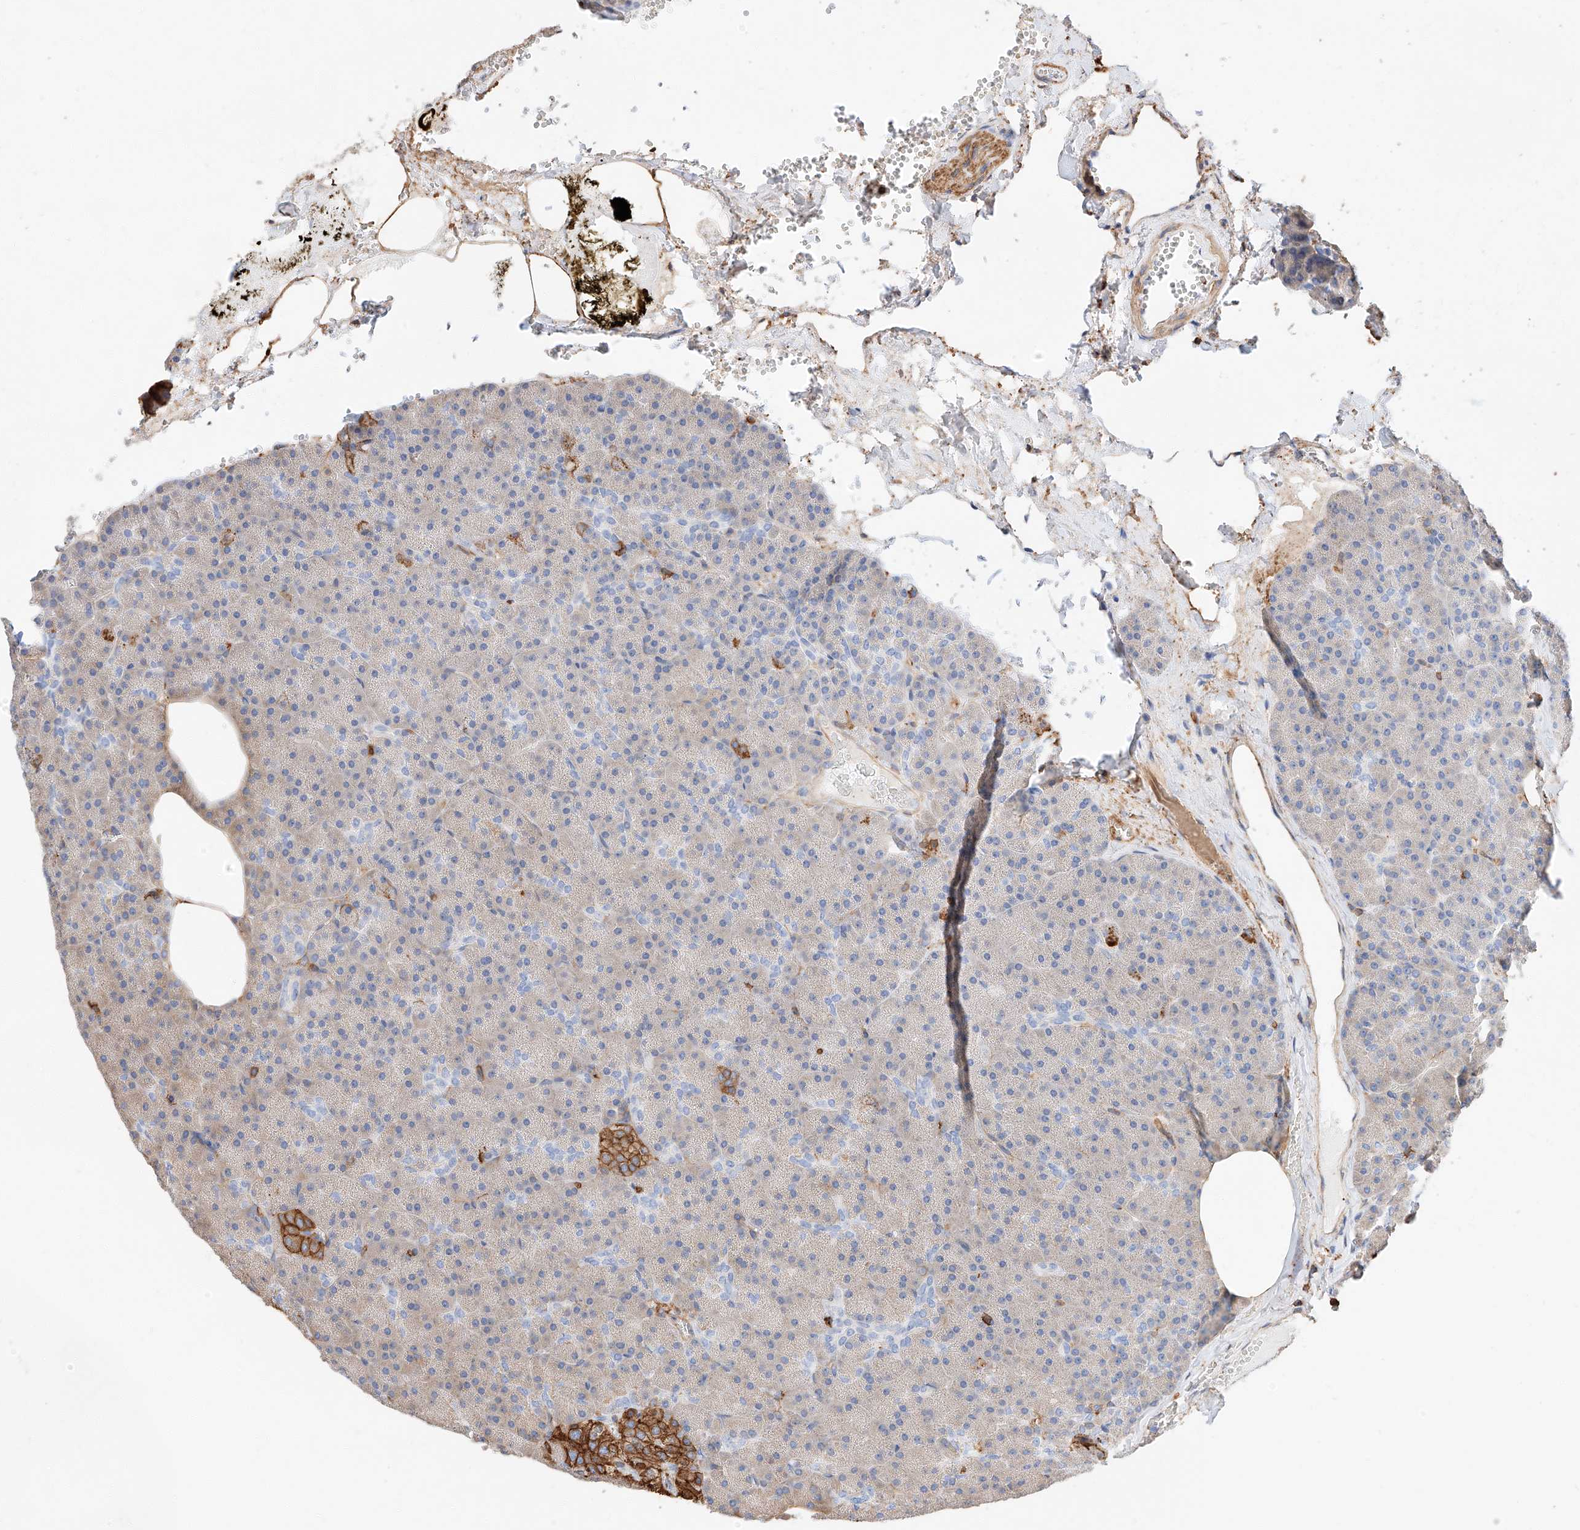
{"staining": {"intensity": "negative", "quantity": "none", "location": "none"}, "tissue": "pancreas", "cell_type": "Exocrine glandular cells", "image_type": "normal", "snomed": [{"axis": "morphology", "description": "Normal tissue, NOS"}, {"axis": "morphology", "description": "Carcinoid, malignant, NOS"}, {"axis": "topography", "description": "Pancreas"}], "caption": "The histopathology image demonstrates no staining of exocrine glandular cells in unremarkable pancreas. Brightfield microscopy of immunohistochemistry stained with DAB (3,3'-diaminobenzidine) (brown) and hematoxylin (blue), captured at high magnification.", "gene": "WFS1", "patient": {"sex": "female", "age": 35}}